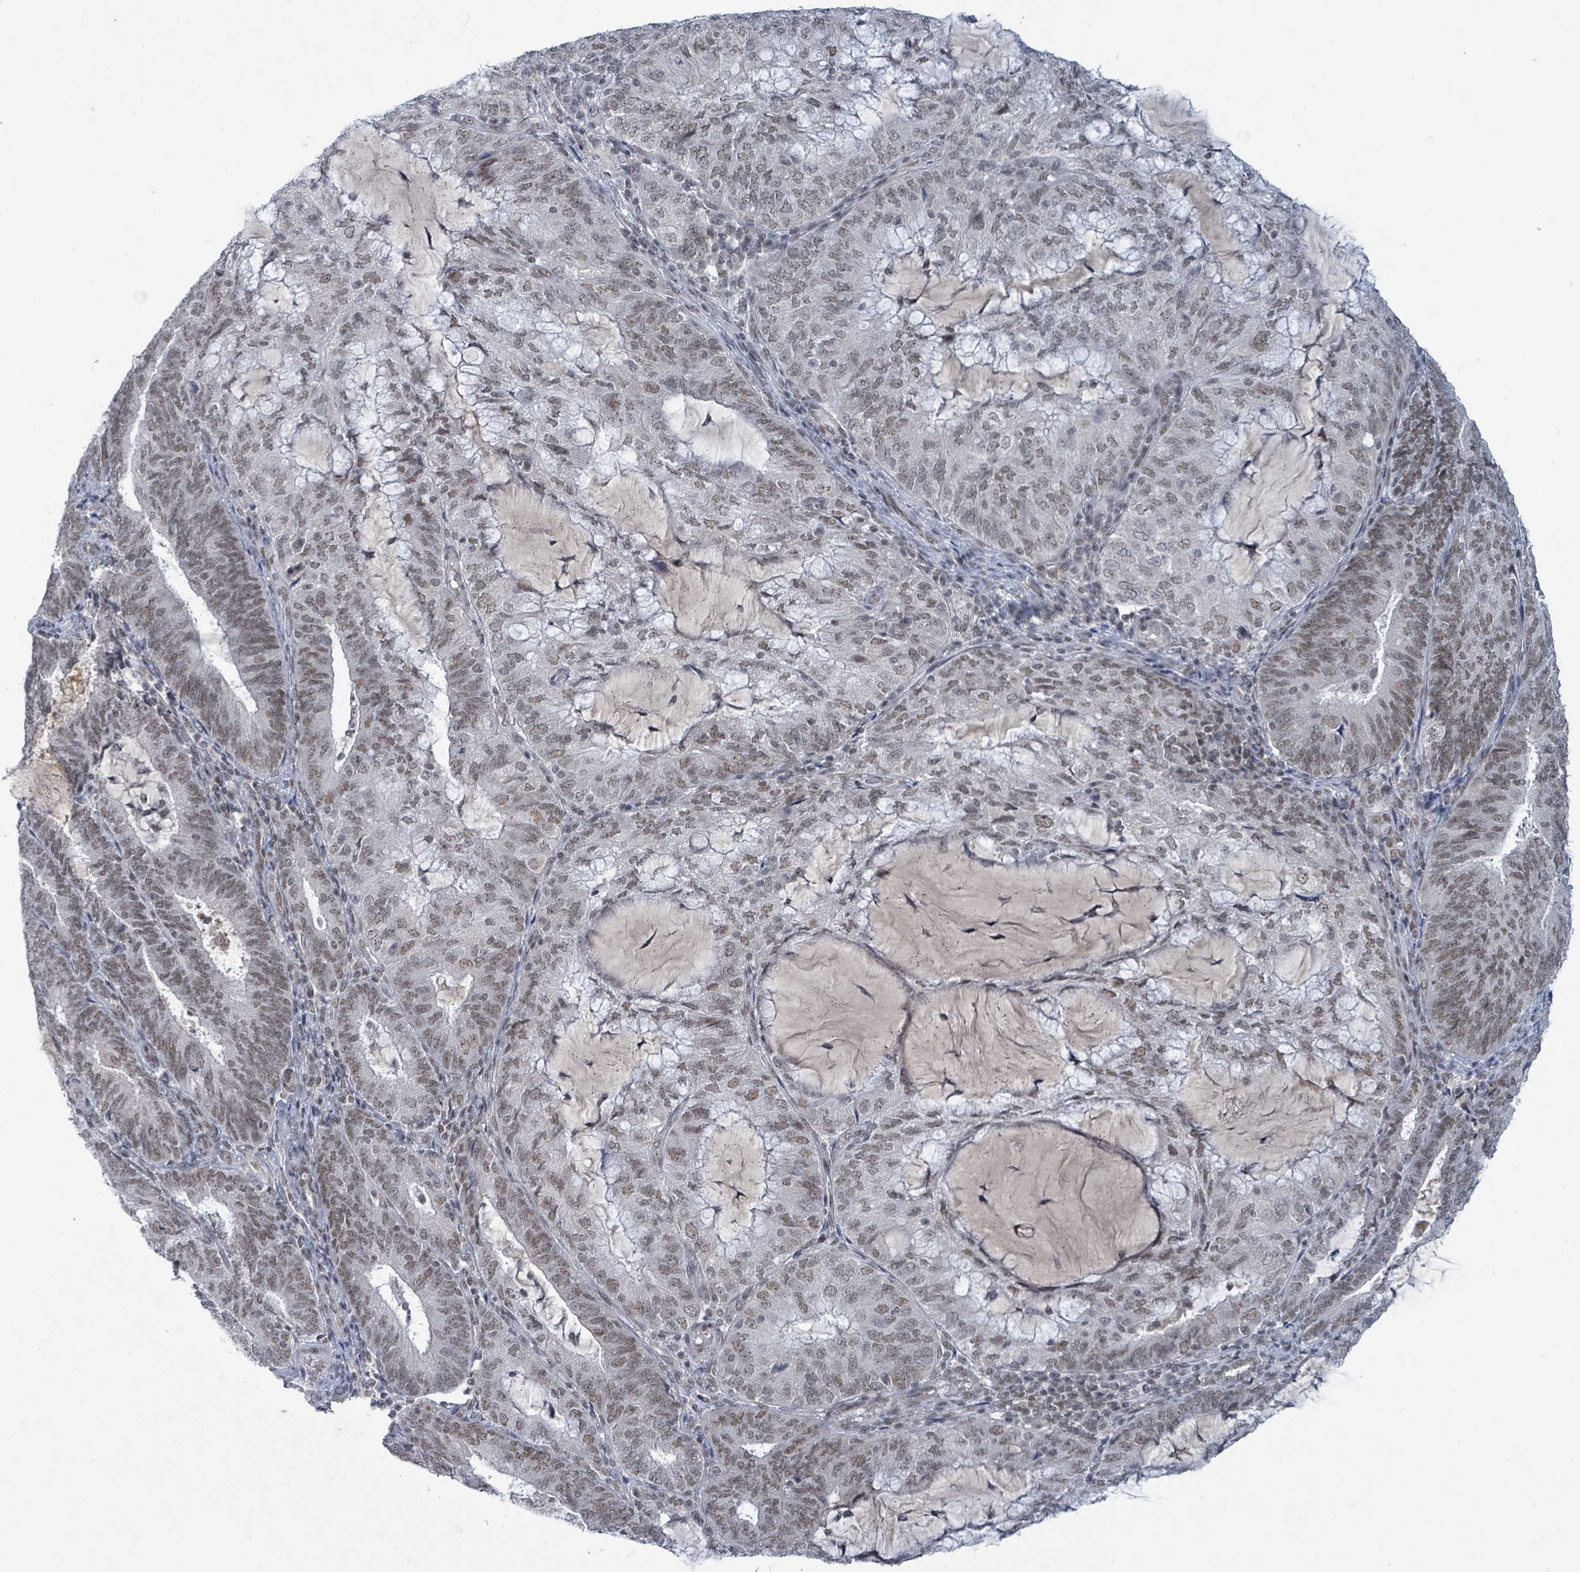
{"staining": {"intensity": "weak", "quantity": "25%-75%", "location": "nuclear"}, "tissue": "endometrial cancer", "cell_type": "Tumor cells", "image_type": "cancer", "snomed": [{"axis": "morphology", "description": "Adenocarcinoma, NOS"}, {"axis": "topography", "description": "Endometrium"}], "caption": "IHC micrograph of human endometrial adenocarcinoma stained for a protein (brown), which demonstrates low levels of weak nuclear positivity in about 25%-75% of tumor cells.", "gene": "BANP", "patient": {"sex": "female", "age": 81}}